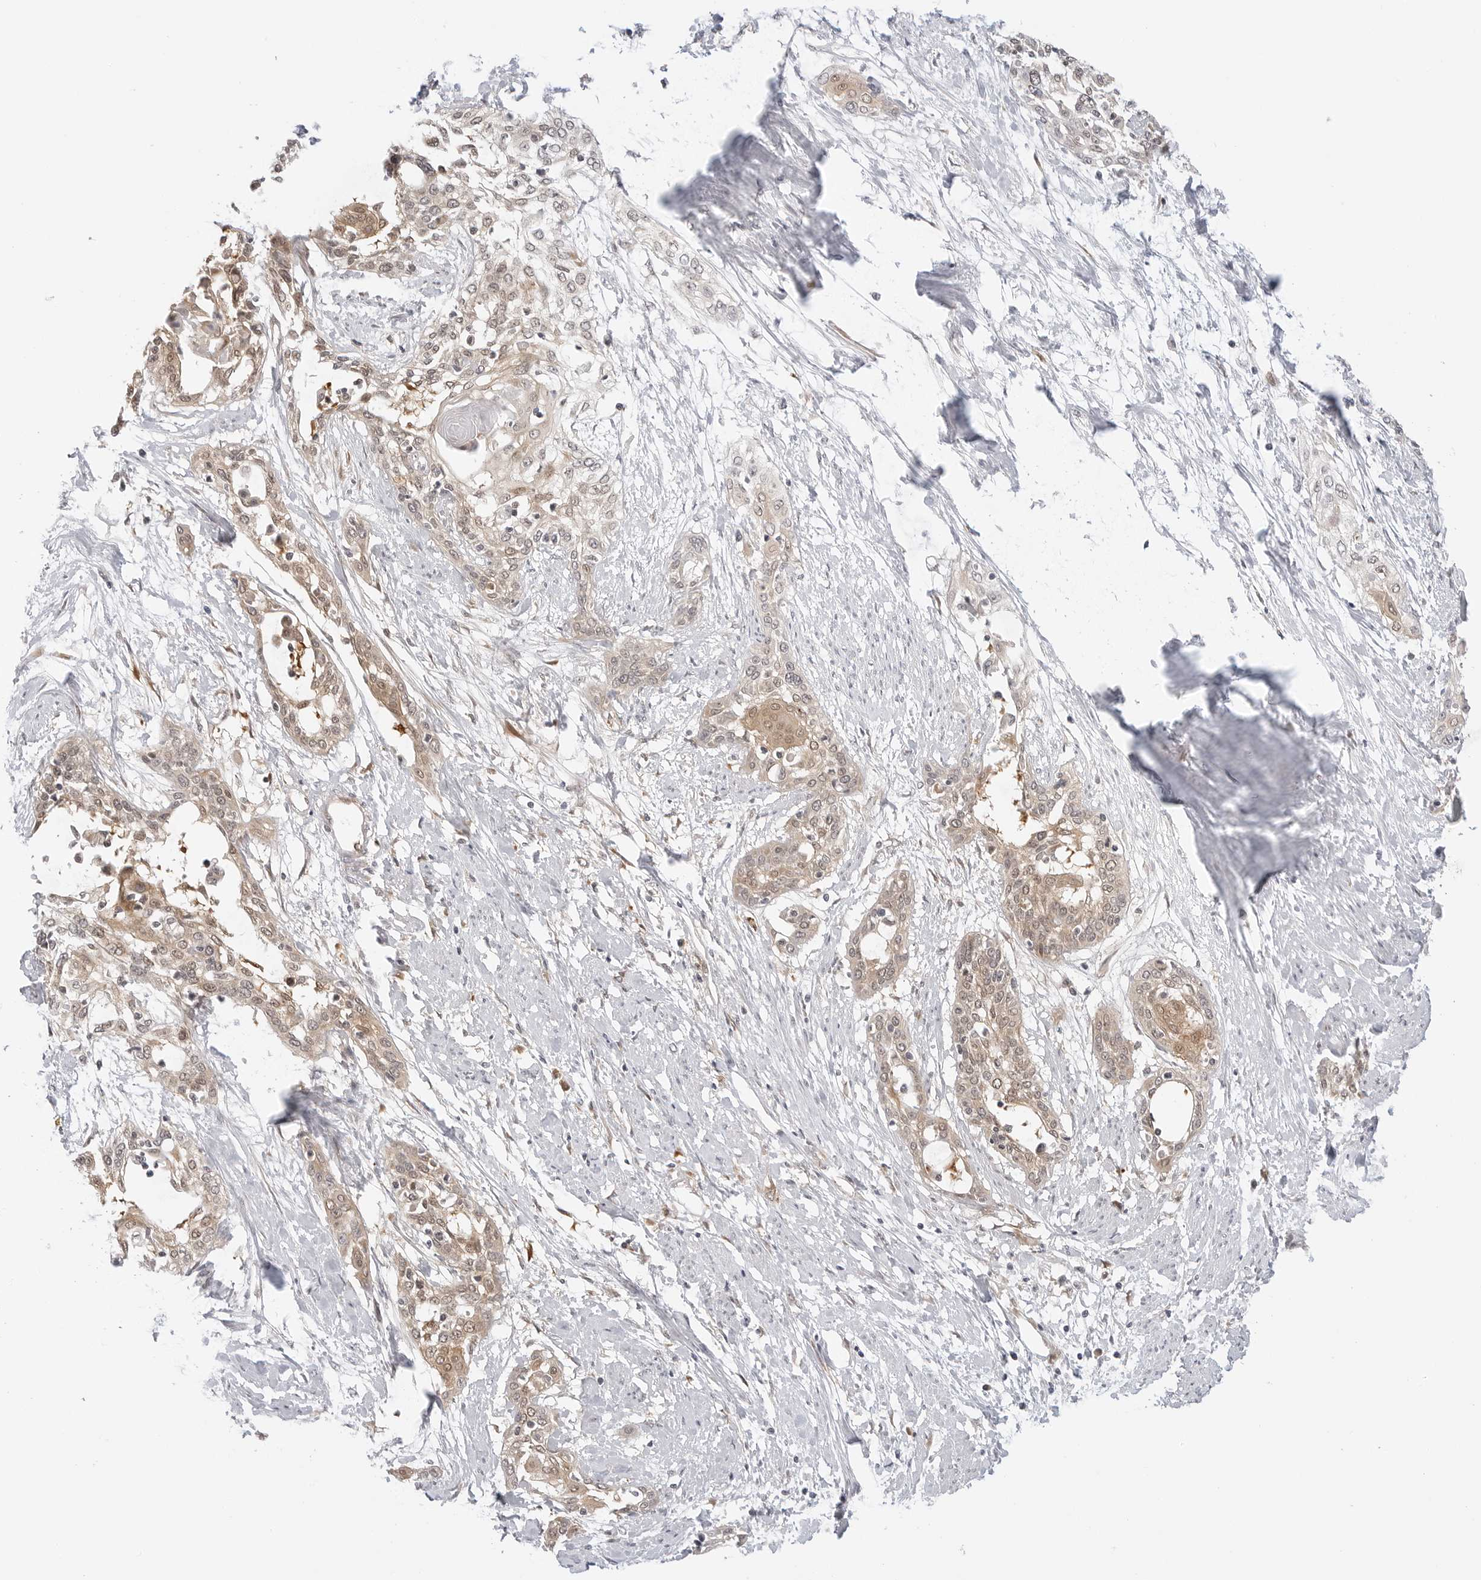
{"staining": {"intensity": "weak", "quantity": ">75%", "location": "cytoplasmic/membranous"}, "tissue": "cervical cancer", "cell_type": "Tumor cells", "image_type": "cancer", "snomed": [{"axis": "morphology", "description": "Squamous cell carcinoma, NOS"}, {"axis": "topography", "description": "Cervix"}], "caption": "A brown stain highlights weak cytoplasmic/membranous expression of a protein in human cervical cancer (squamous cell carcinoma) tumor cells.", "gene": "TCP1", "patient": {"sex": "female", "age": 57}}